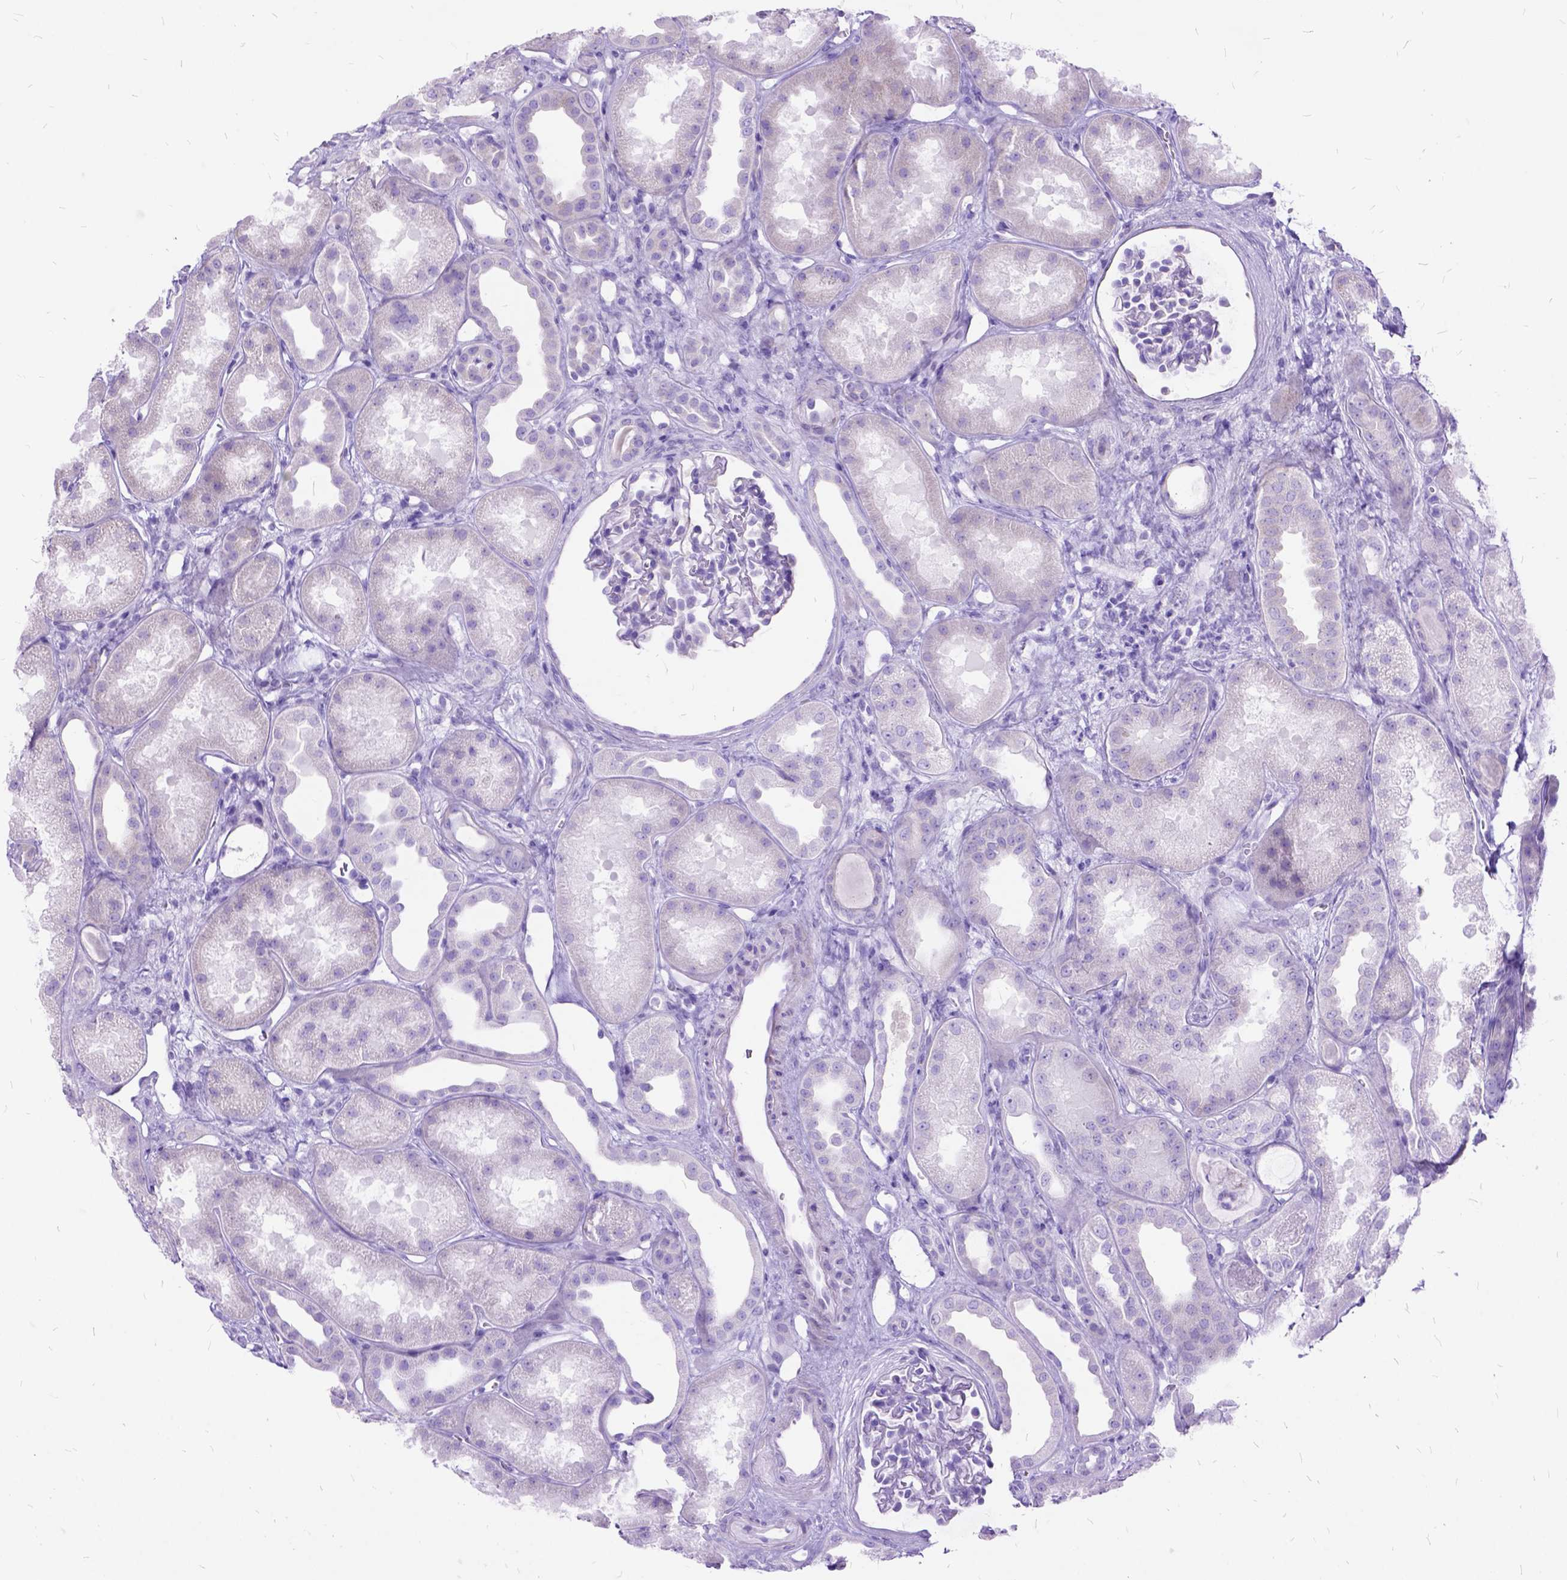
{"staining": {"intensity": "negative", "quantity": "none", "location": "none"}, "tissue": "kidney", "cell_type": "Cells in glomeruli", "image_type": "normal", "snomed": [{"axis": "morphology", "description": "Normal tissue, NOS"}, {"axis": "topography", "description": "Kidney"}], "caption": "Immunohistochemistry (IHC) of unremarkable human kidney reveals no expression in cells in glomeruli.", "gene": "DNAH2", "patient": {"sex": "male", "age": 61}}